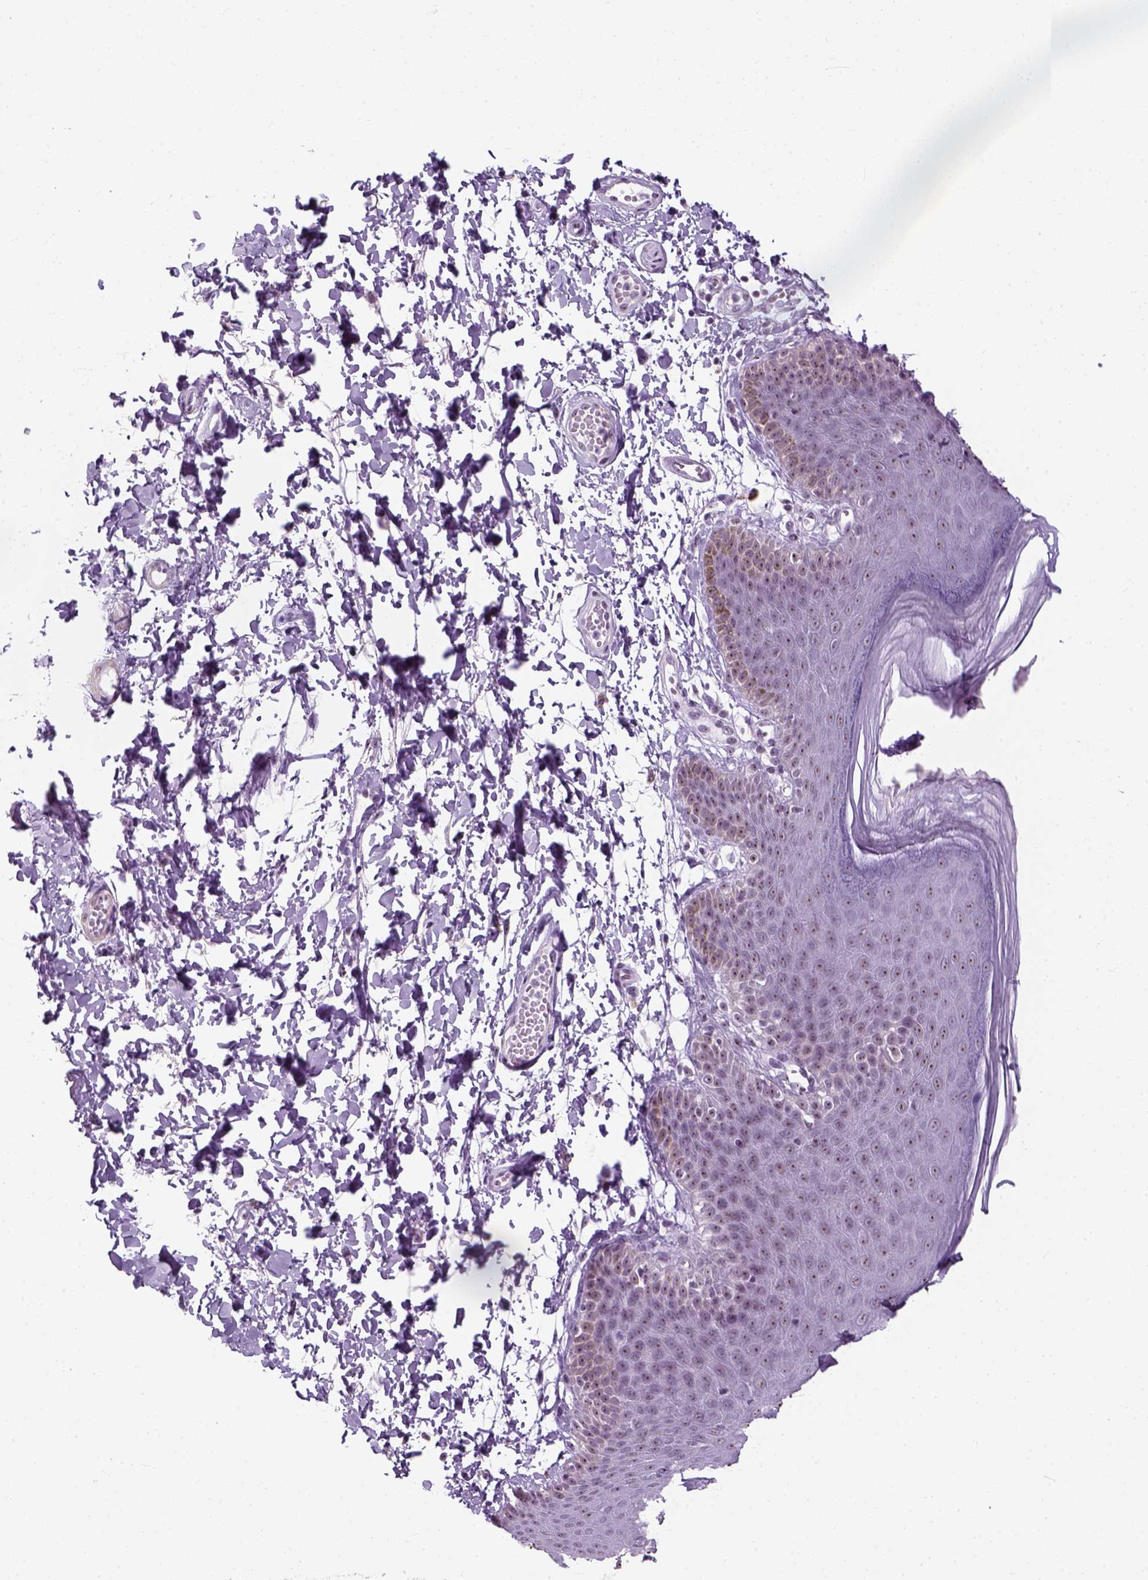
{"staining": {"intensity": "moderate", "quantity": "25%-75%", "location": "nuclear"}, "tissue": "skin", "cell_type": "Epidermal cells", "image_type": "normal", "snomed": [{"axis": "morphology", "description": "Normal tissue, NOS"}, {"axis": "topography", "description": "Anal"}], "caption": "Protein analysis of normal skin reveals moderate nuclear staining in about 25%-75% of epidermal cells. (Stains: DAB (3,3'-diaminobenzidine) in brown, nuclei in blue, Microscopy: brightfield microscopy at high magnification).", "gene": "ZNF865", "patient": {"sex": "male", "age": 53}}